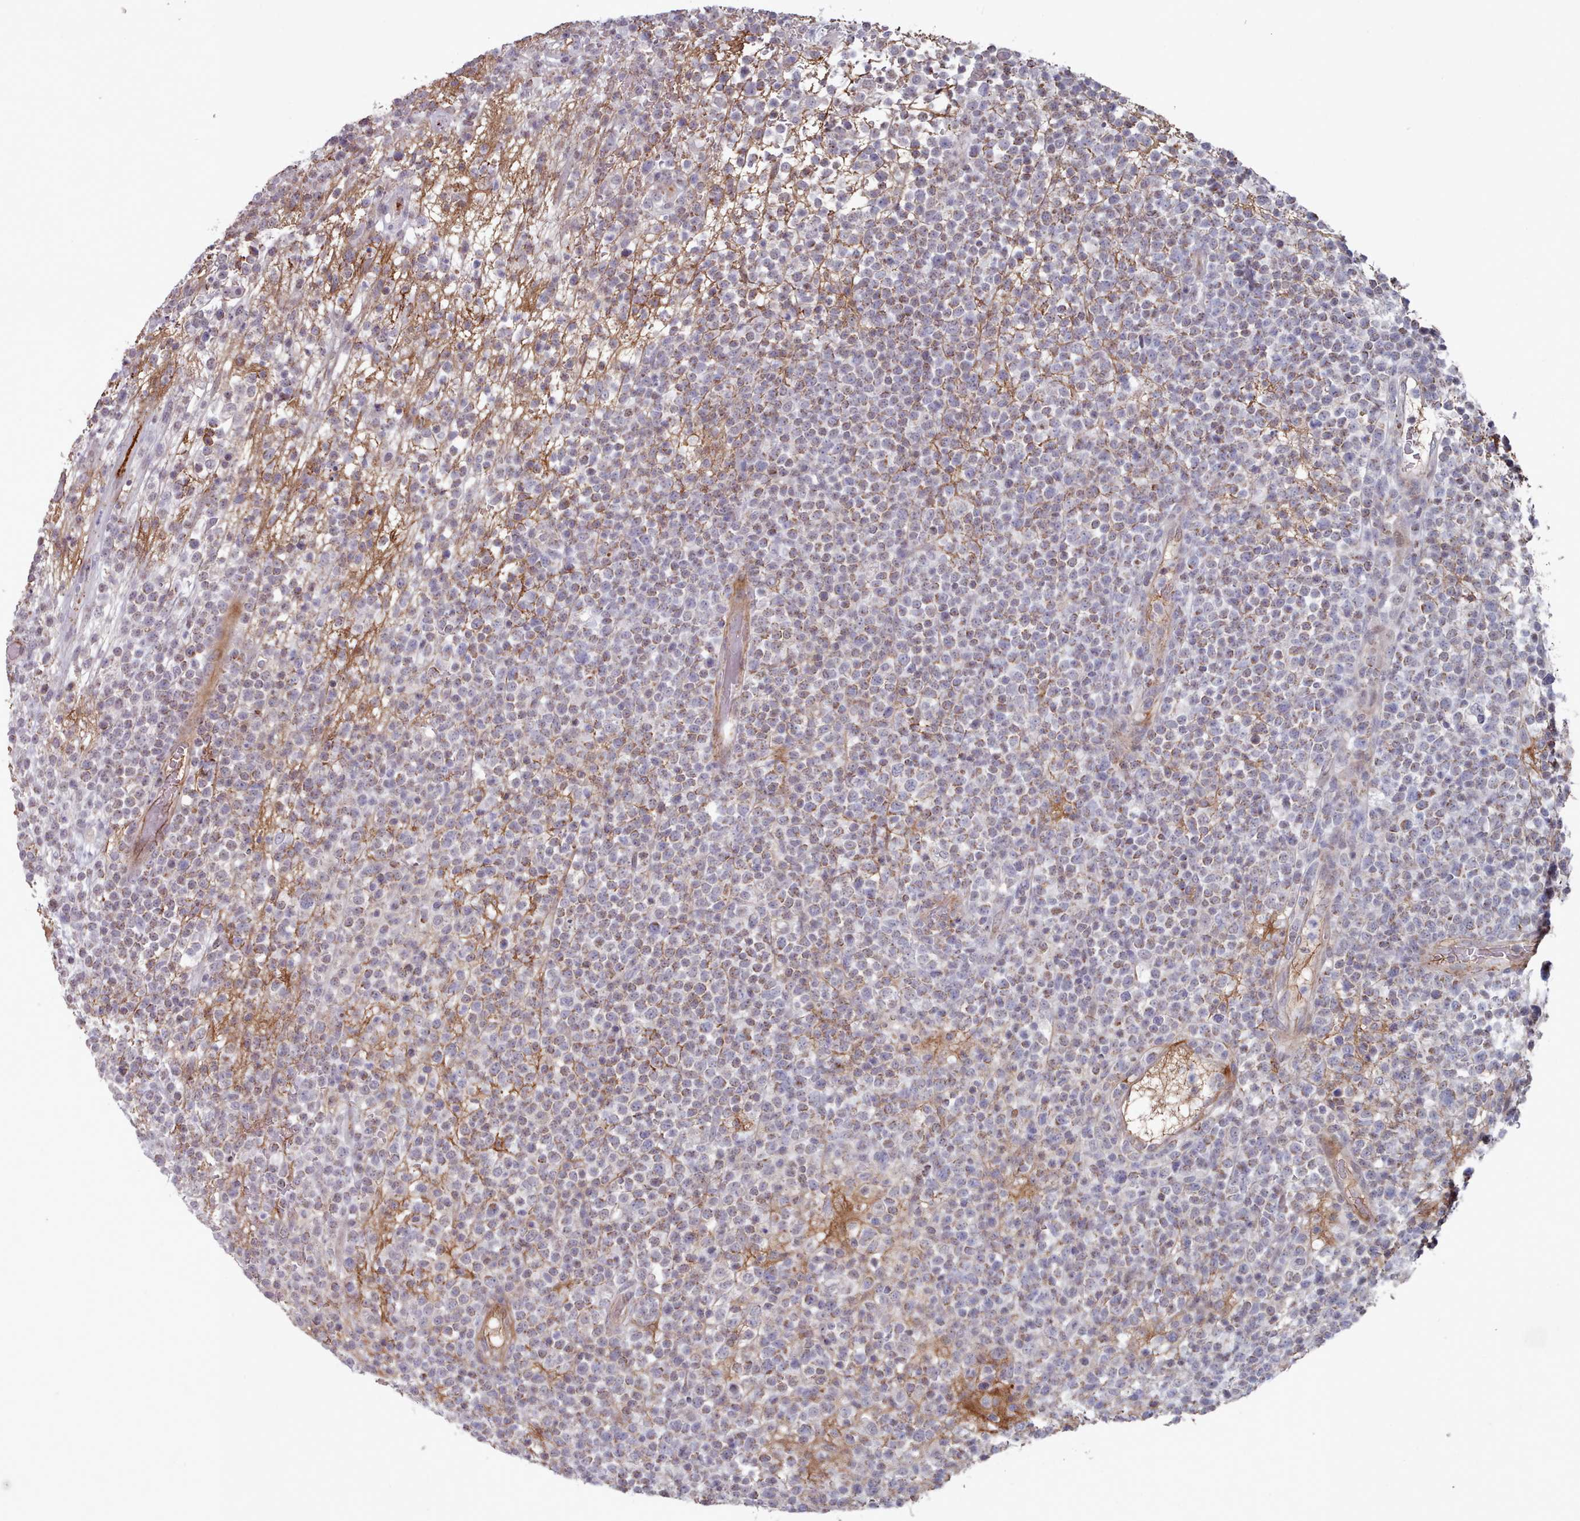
{"staining": {"intensity": "weak", "quantity": "25%-75%", "location": "cytoplasmic/membranous"}, "tissue": "lymphoma", "cell_type": "Tumor cells", "image_type": "cancer", "snomed": [{"axis": "morphology", "description": "Malignant lymphoma, non-Hodgkin's type, High grade"}, {"axis": "topography", "description": "Colon"}], "caption": "Protein analysis of lymphoma tissue shows weak cytoplasmic/membranous expression in approximately 25%-75% of tumor cells.", "gene": "TRARG1", "patient": {"sex": "female", "age": 53}}